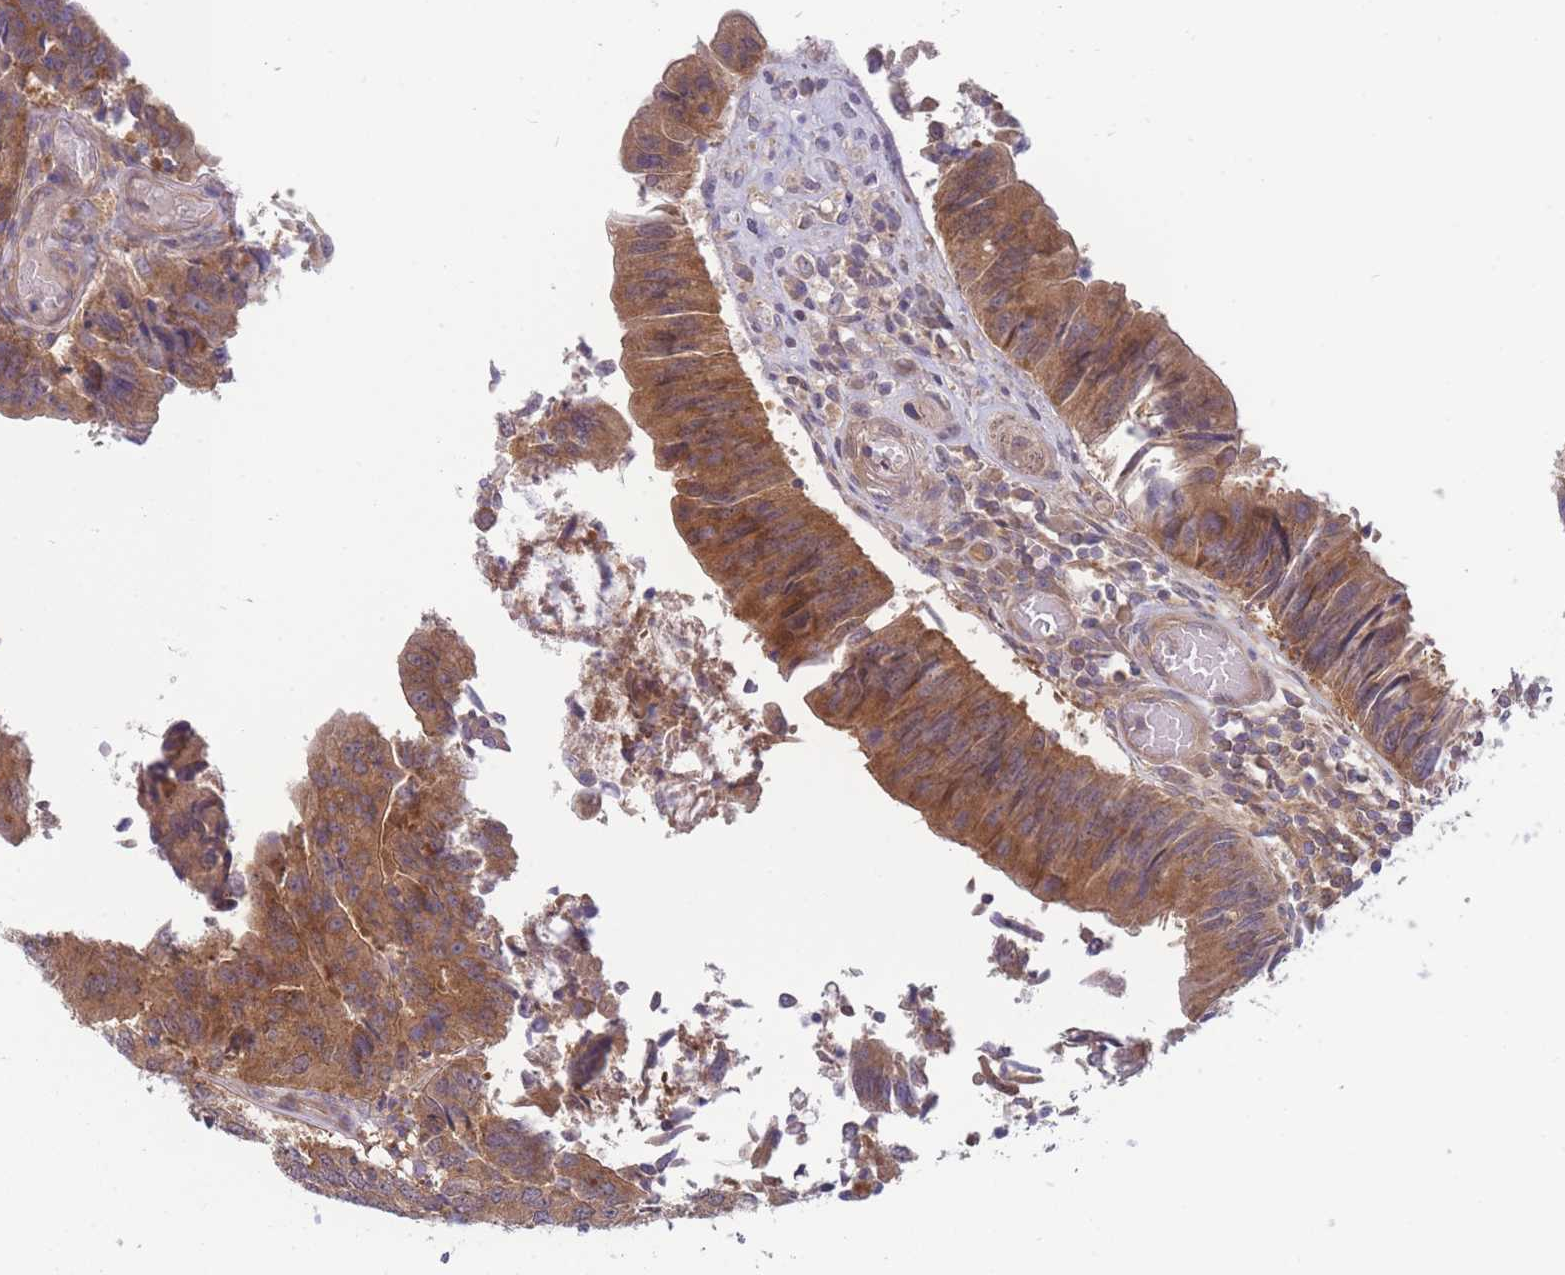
{"staining": {"intensity": "moderate", "quantity": ">75%", "location": "cytoplasmic/membranous"}, "tissue": "colorectal cancer", "cell_type": "Tumor cells", "image_type": "cancer", "snomed": [{"axis": "morphology", "description": "Adenocarcinoma, NOS"}, {"axis": "topography", "description": "Colon"}], "caption": "Immunohistochemistry (IHC) staining of colorectal cancer (adenocarcinoma), which exhibits medium levels of moderate cytoplasmic/membranous positivity in approximately >75% of tumor cells indicating moderate cytoplasmic/membranous protein staining. The staining was performed using DAB (brown) for protein detection and nuclei were counterstained in hematoxylin (blue).", "gene": "PFDN6", "patient": {"sex": "female", "age": 67}}